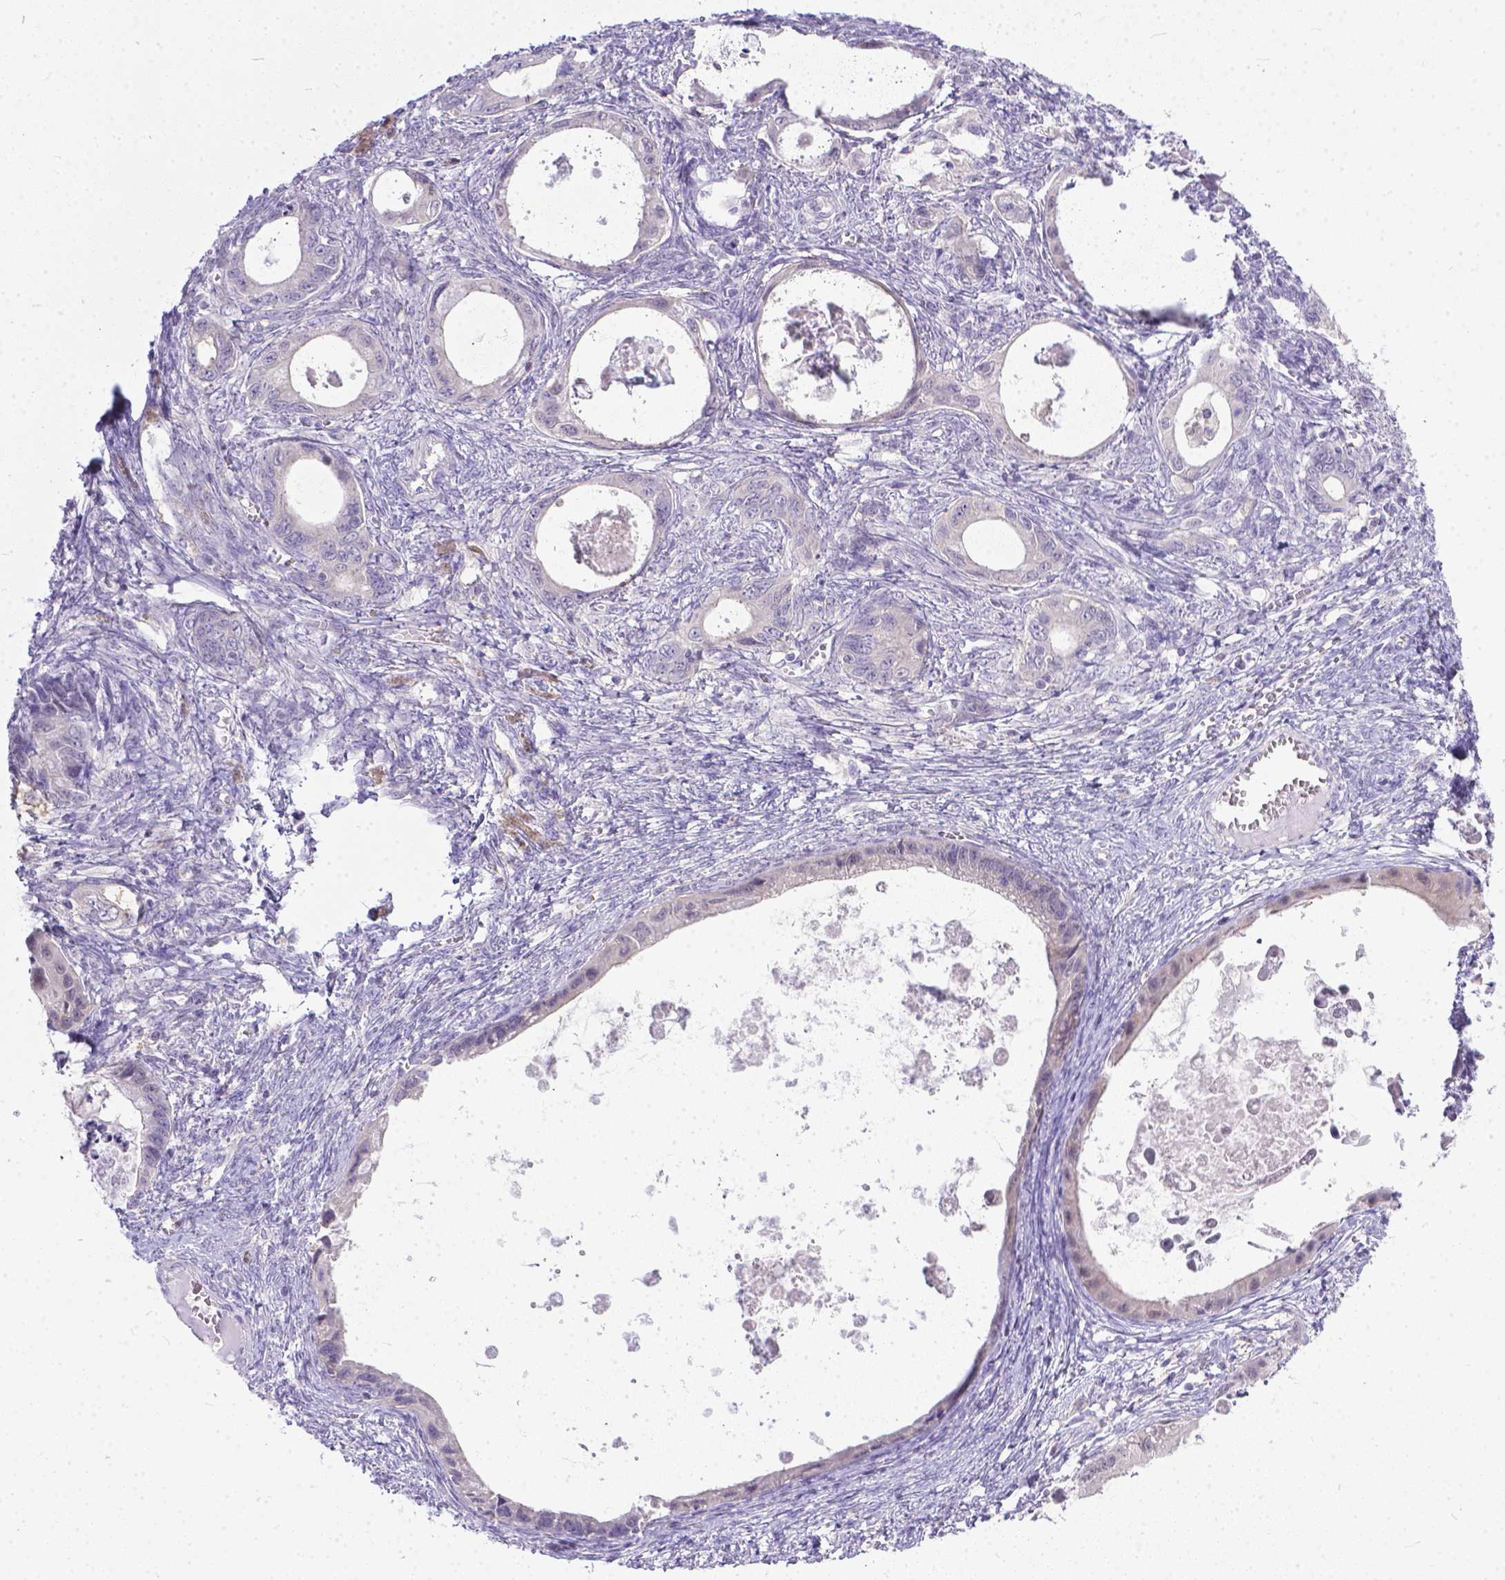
{"staining": {"intensity": "negative", "quantity": "none", "location": "none"}, "tissue": "ovarian cancer", "cell_type": "Tumor cells", "image_type": "cancer", "snomed": [{"axis": "morphology", "description": "Cystadenocarcinoma, mucinous, NOS"}, {"axis": "topography", "description": "Ovary"}], "caption": "Ovarian mucinous cystadenocarcinoma was stained to show a protein in brown. There is no significant expression in tumor cells. The staining is performed using DAB (3,3'-diaminobenzidine) brown chromogen with nuclei counter-stained in using hematoxylin.", "gene": "TTLL6", "patient": {"sex": "female", "age": 64}}